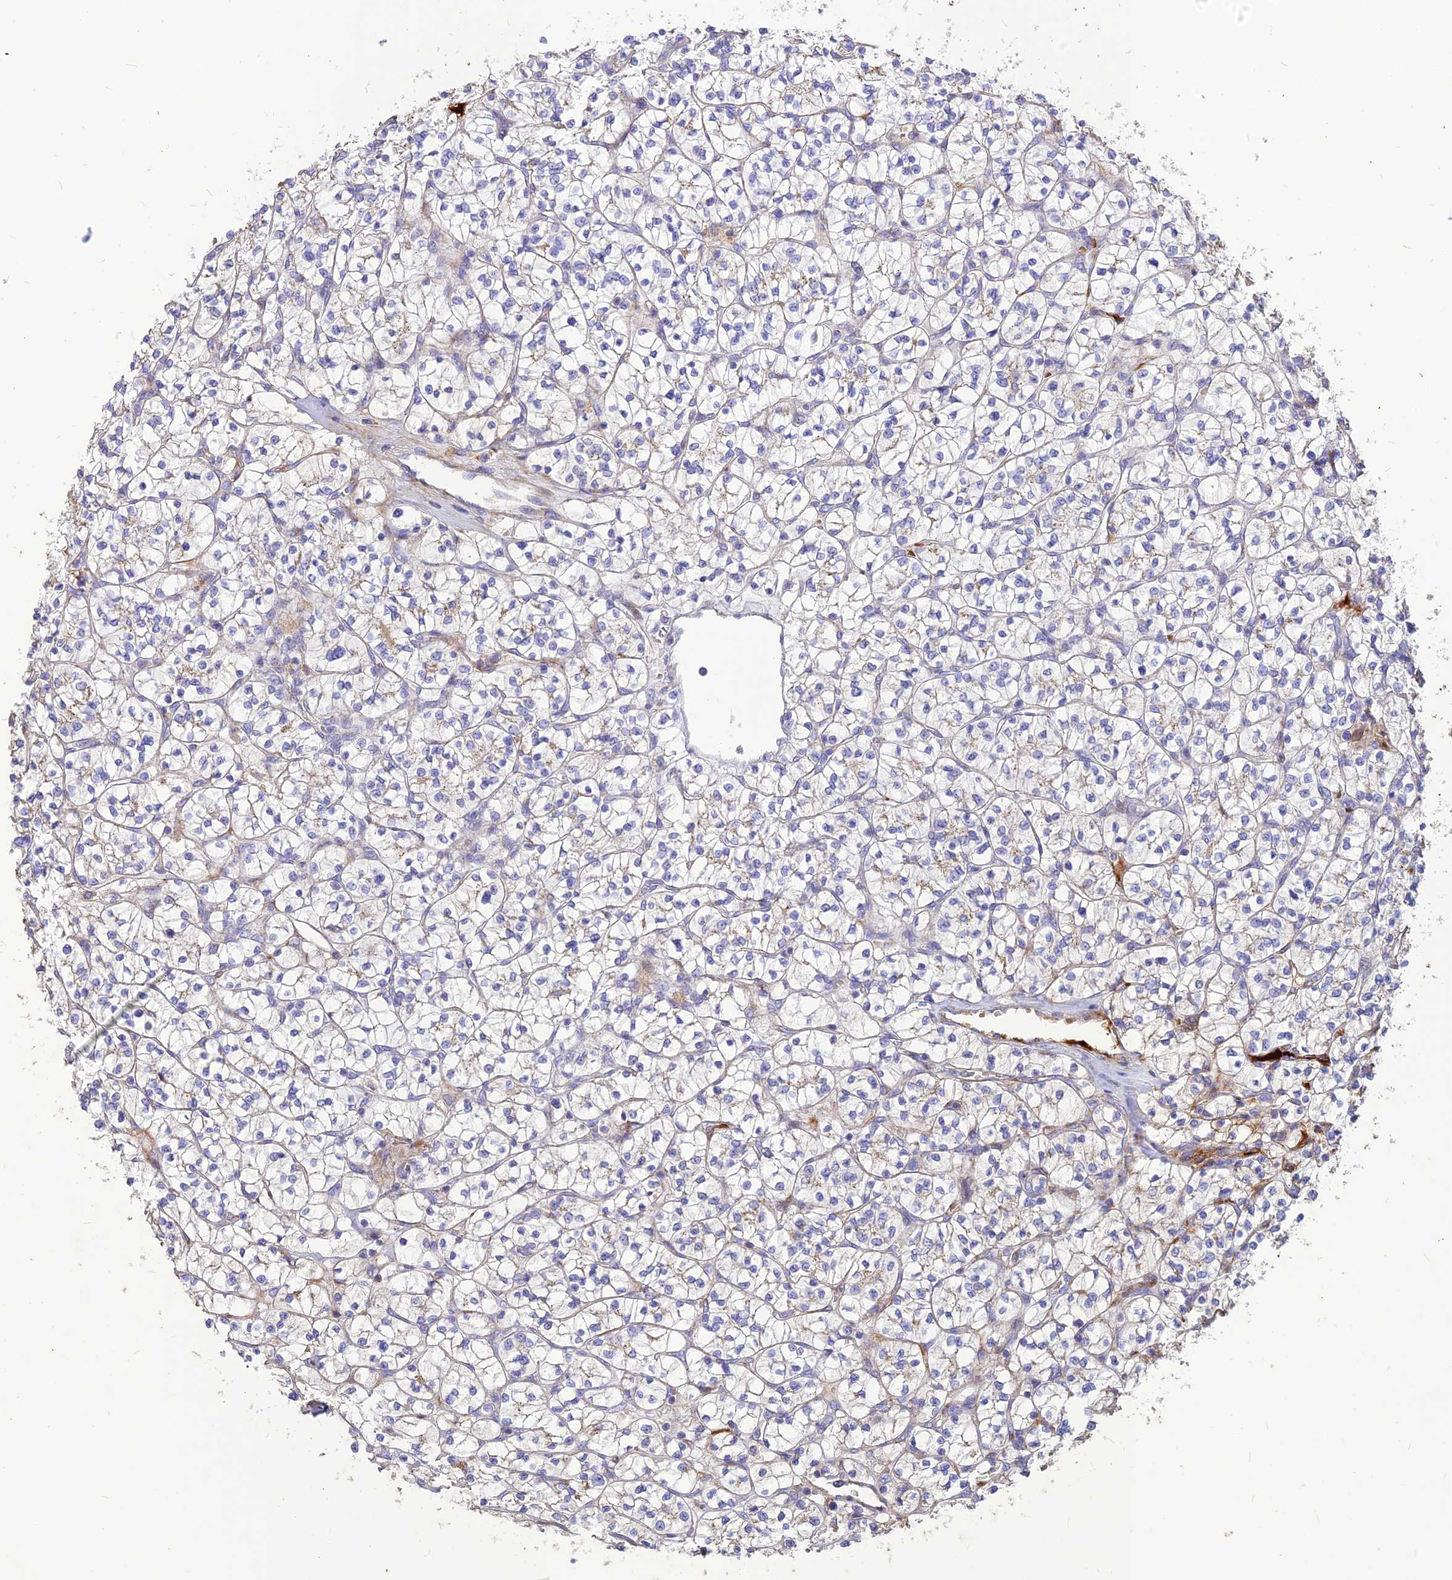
{"staining": {"intensity": "negative", "quantity": "none", "location": "none"}, "tissue": "renal cancer", "cell_type": "Tumor cells", "image_type": "cancer", "snomed": [{"axis": "morphology", "description": "Adenocarcinoma, NOS"}, {"axis": "topography", "description": "Kidney"}], "caption": "The immunohistochemistry (IHC) micrograph has no significant positivity in tumor cells of renal adenocarcinoma tissue.", "gene": "RIMOC1", "patient": {"sex": "female", "age": 64}}